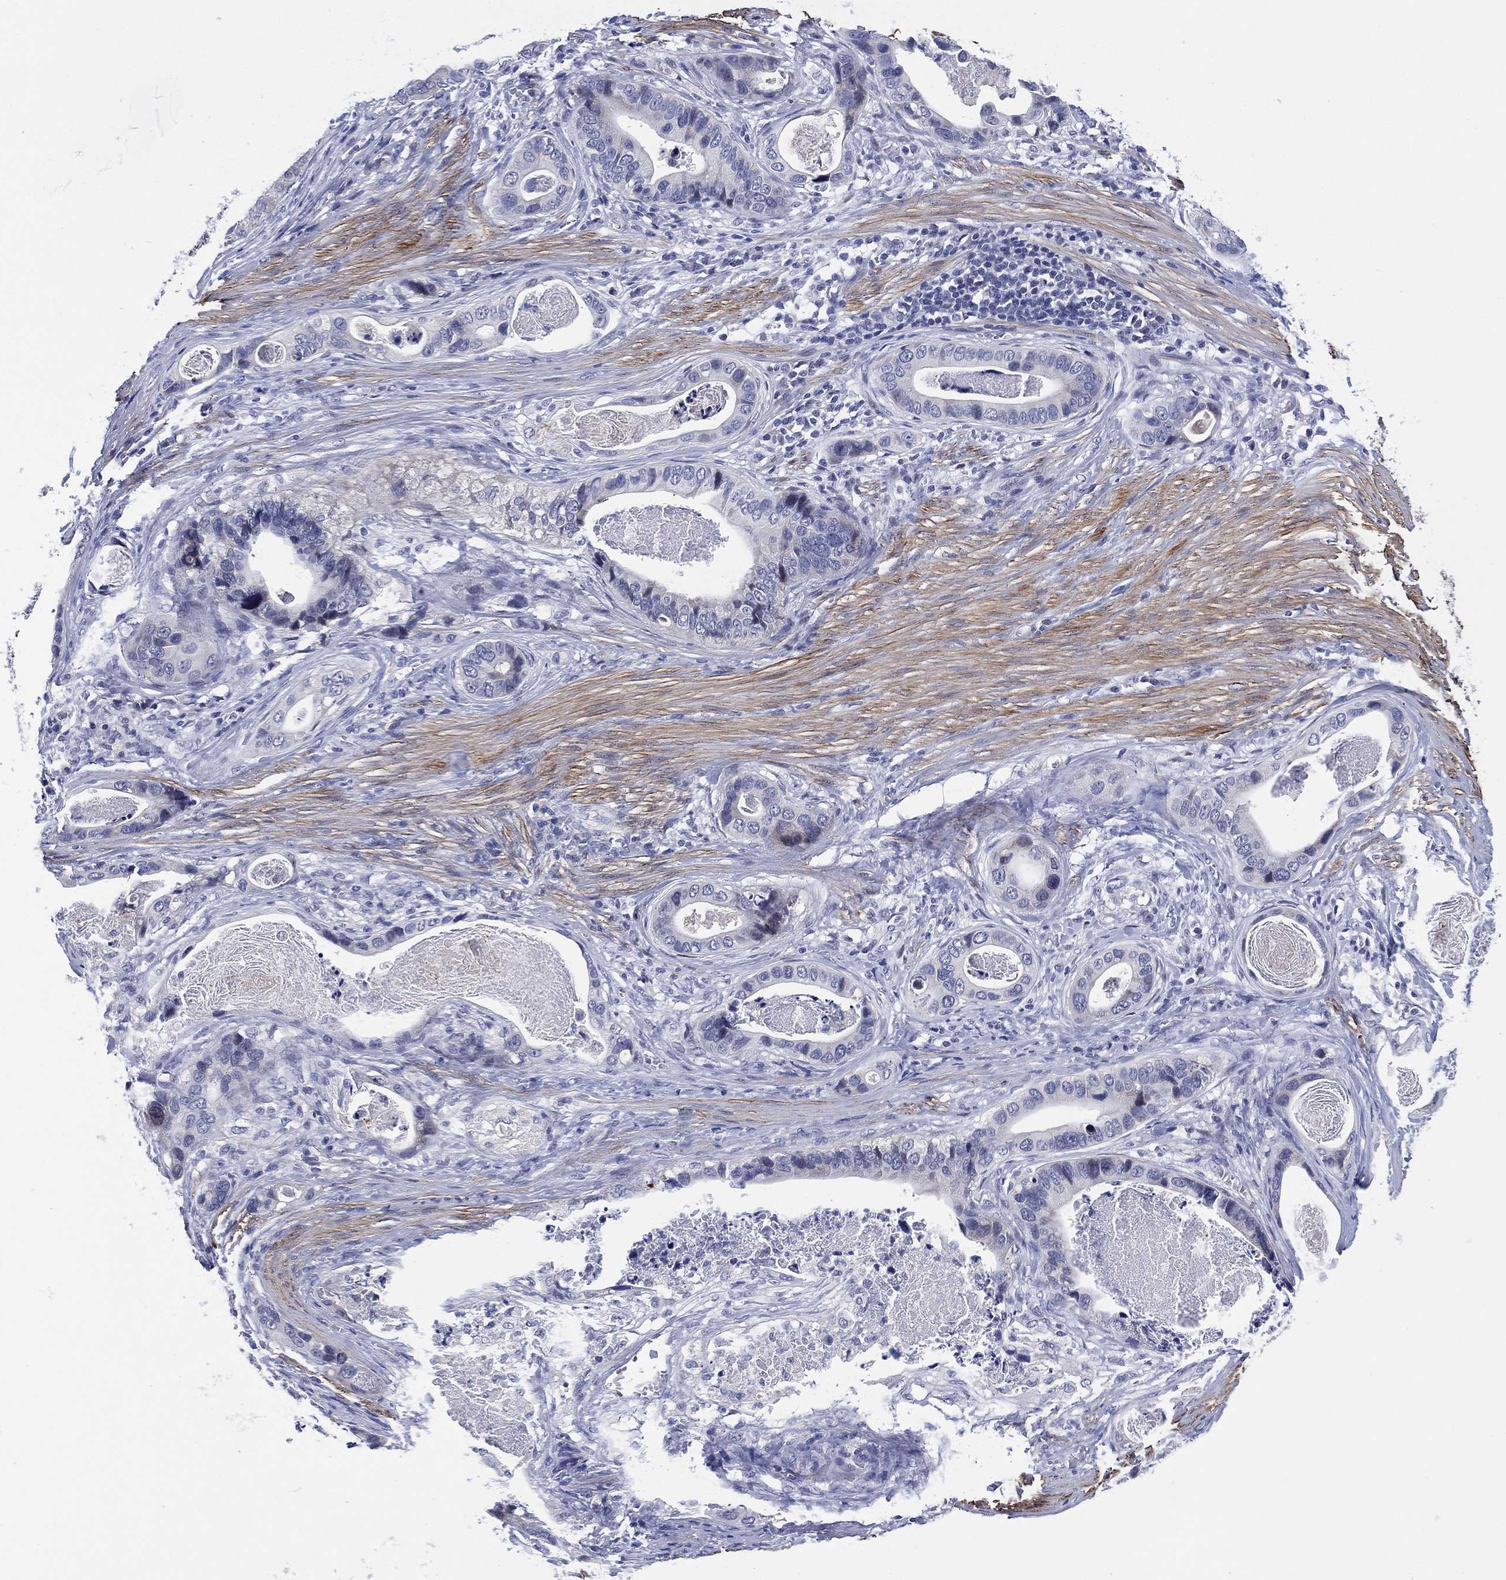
{"staining": {"intensity": "negative", "quantity": "none", "location": "none"}, "tissue": "stomach cancer", "cell_type": "Tumor cells", "image_type": "cancer", "snomed": [{"axis": "morphology", "description": "Adenocarcinoma, NOS"}, {"axis": "topography", "description": "Stomach"}], "caption": "Stomach cancer stained for a protein using immunohistochemistry displays no positivity tumor cells.", "gene": "CLIP3", "patient": {"sex": "male", "age": 84}}